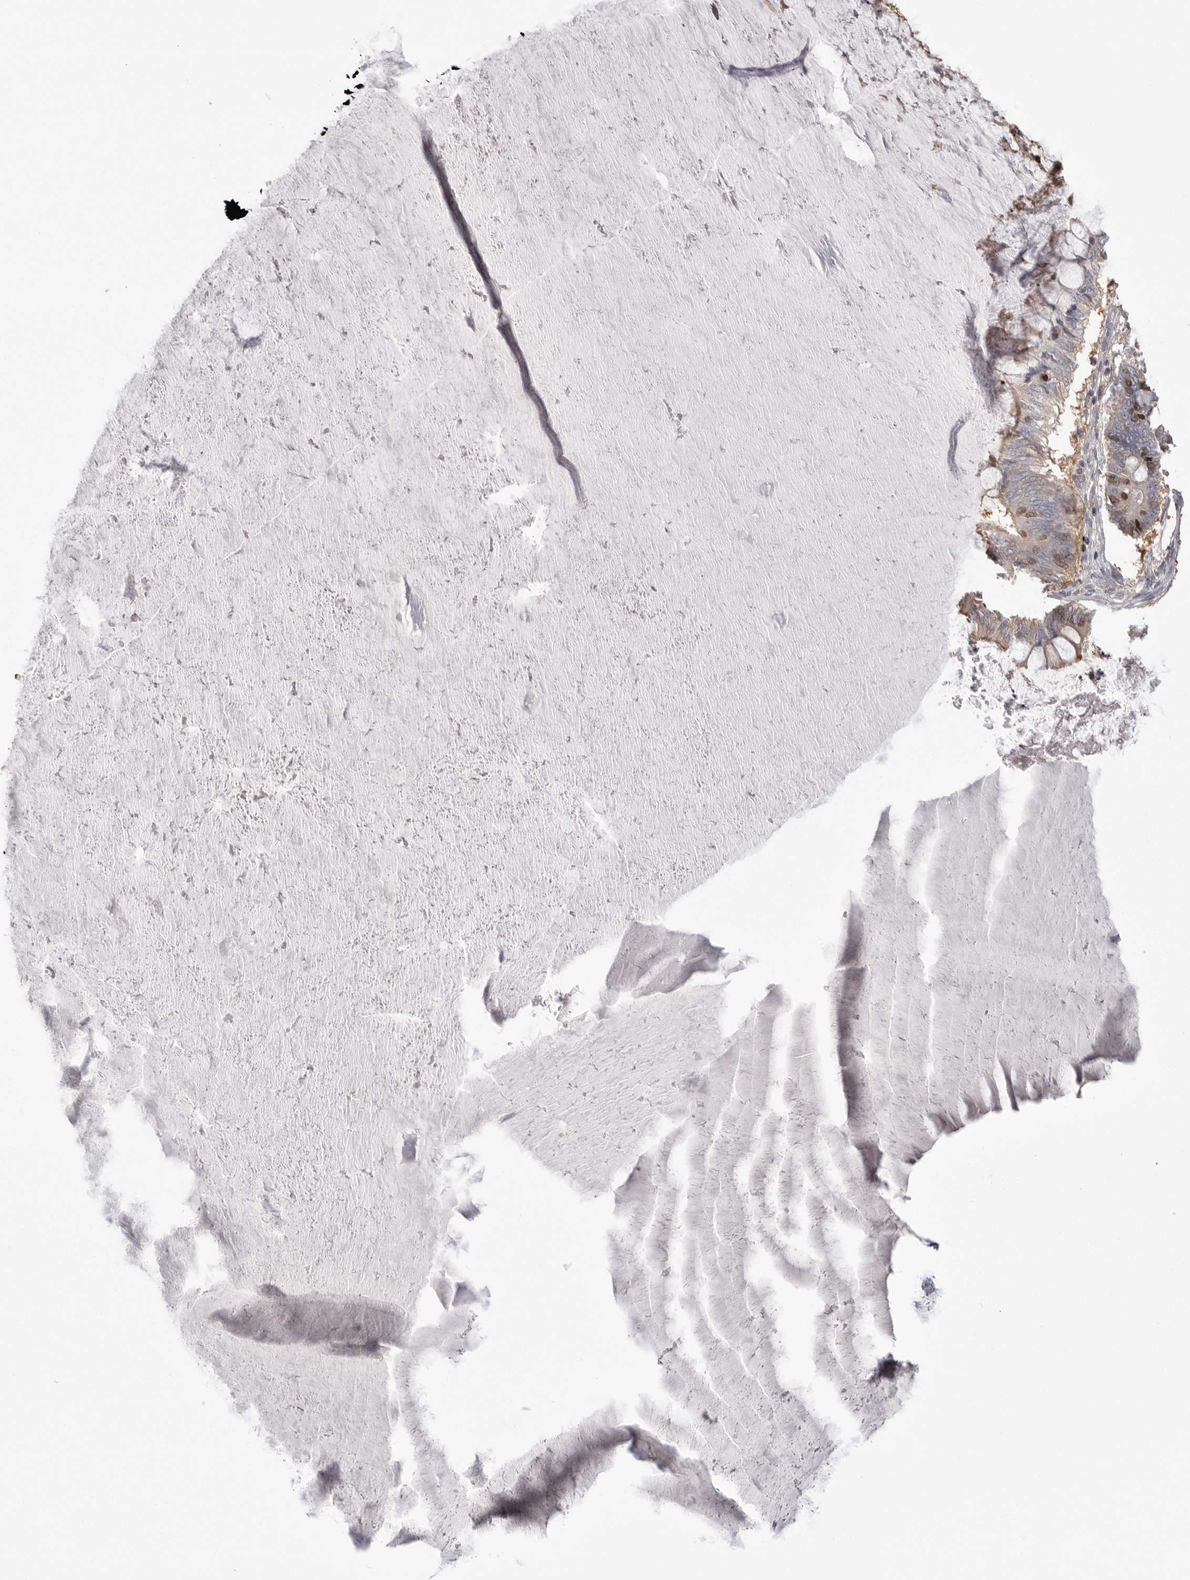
{"staining": {"intensity": "strong", "quantity": "<25%", "location": "nuclear"}, "tissue": "ovarian cancer", "cell_type": "Tumor cells", "image_type": "cancer", "snomed": [{"axis": "morphology", "description": "Cystadenocarcinoma, mucinous, NOS"}, {"axis": "topography", "description": "Ovary"}], "caption": "Immunohistochemistry staining of ovarian cancer, which demonstrates medium levels of strong nuclear expression in about <25% of tumor cells indicating strong nuclear protein staining. The staining was performed using DAB (3,3'-diaminobenzidine) (brown) for protein detection and nuclei were counterstained in hematoxylin (blue).", "gene": "TOP2A", "patient": {"sex": "female", "age": 61}}